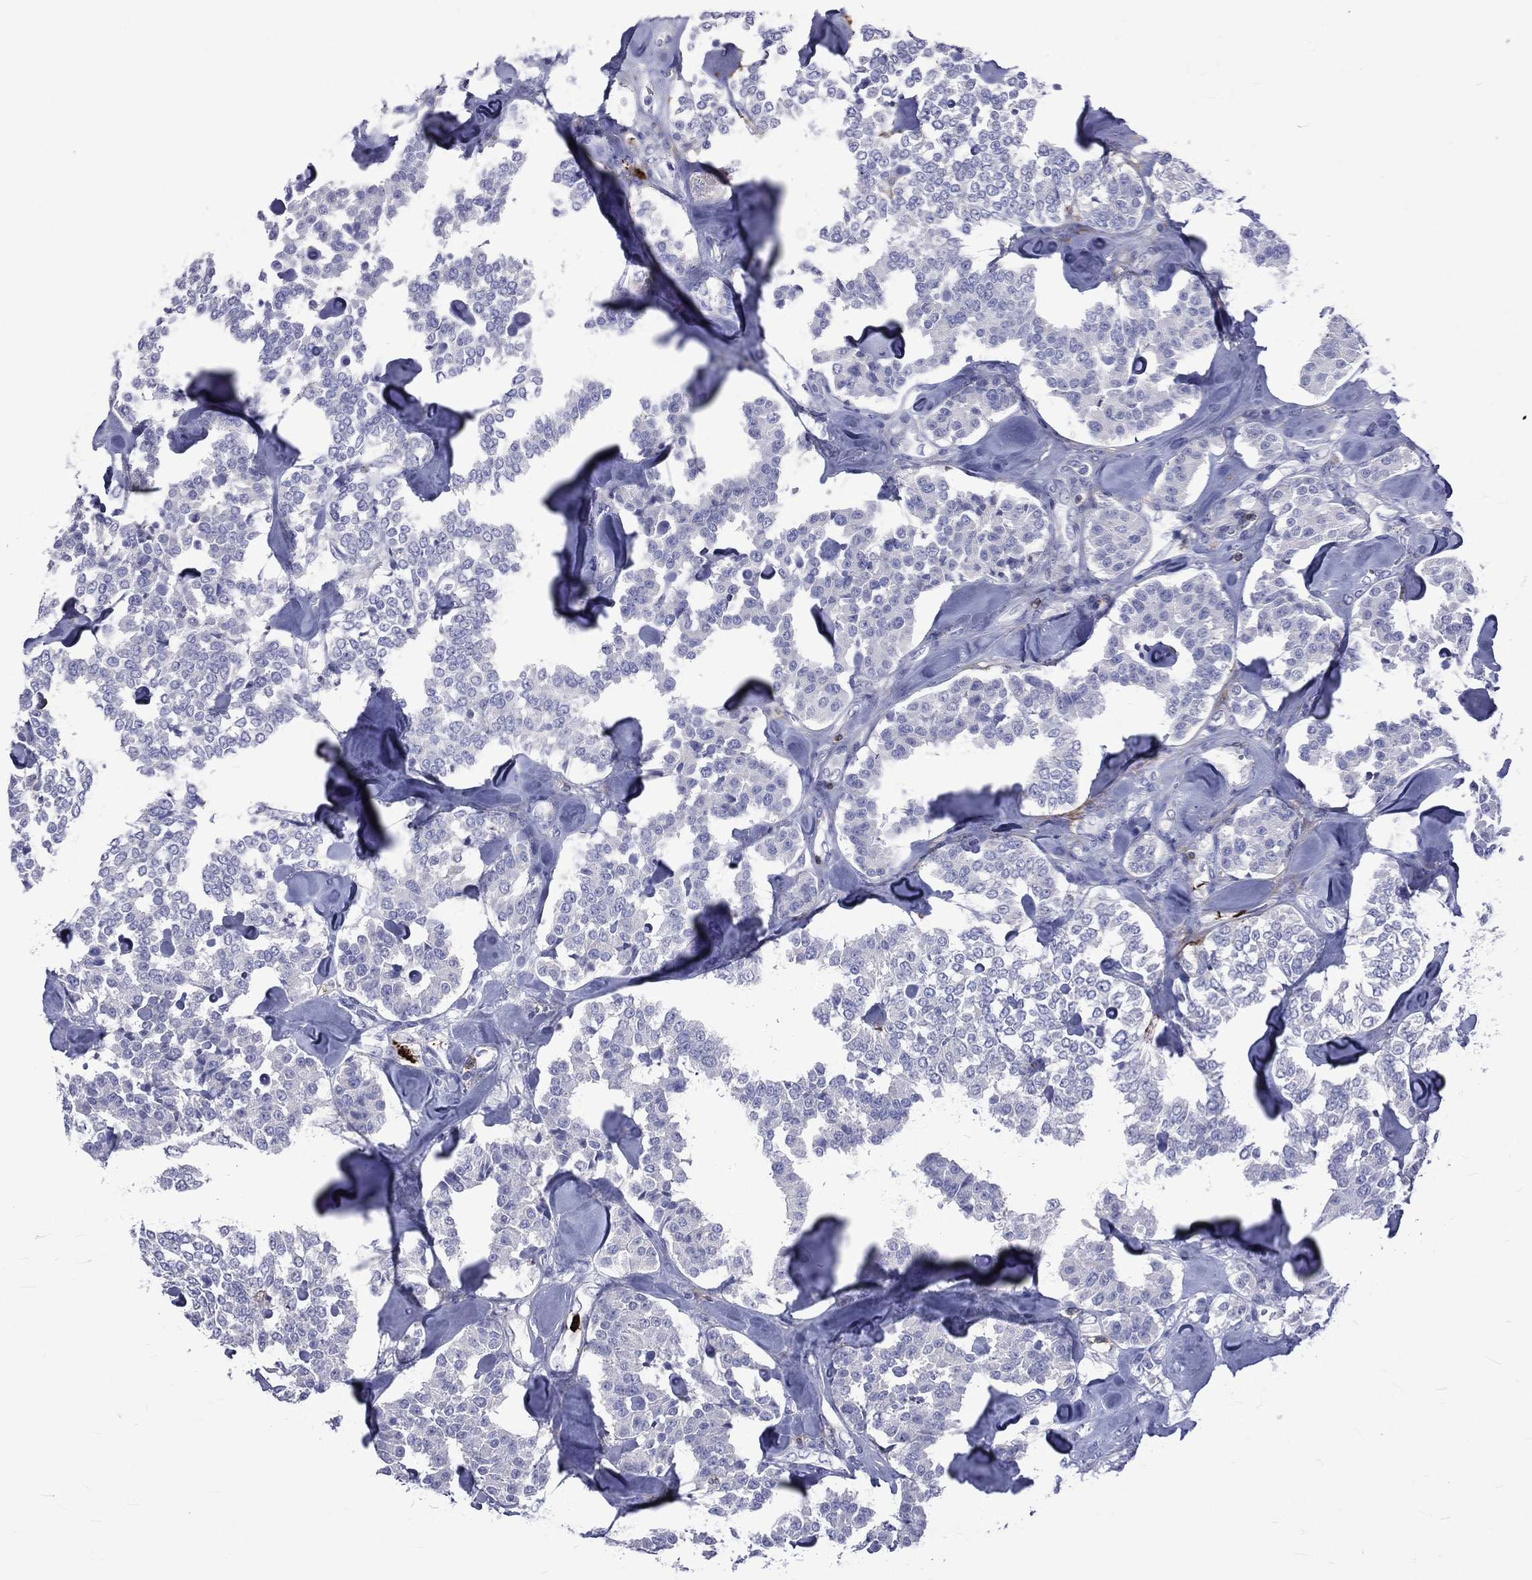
{"staining": {"intensity": "negative", "quantity": "none", "location": "none"}, "tissue": "carcinoid", "cell_type": "Tumor cells", "image_type": "cancer", "snomed": [{"axis": "morphology", "description": "Carcinoid, malignant, NOS"}, {"axis": "topography", "description": "Pancreas"}], "caption": "High magnification brightfield microscopy of malignant carcinoid stained with DAB (brown) and counterstained with hematoxylin (blue): tumor cells show no significant staining.", "gene": "ELANE", "patient": {"sex": "male", "age": 41}}